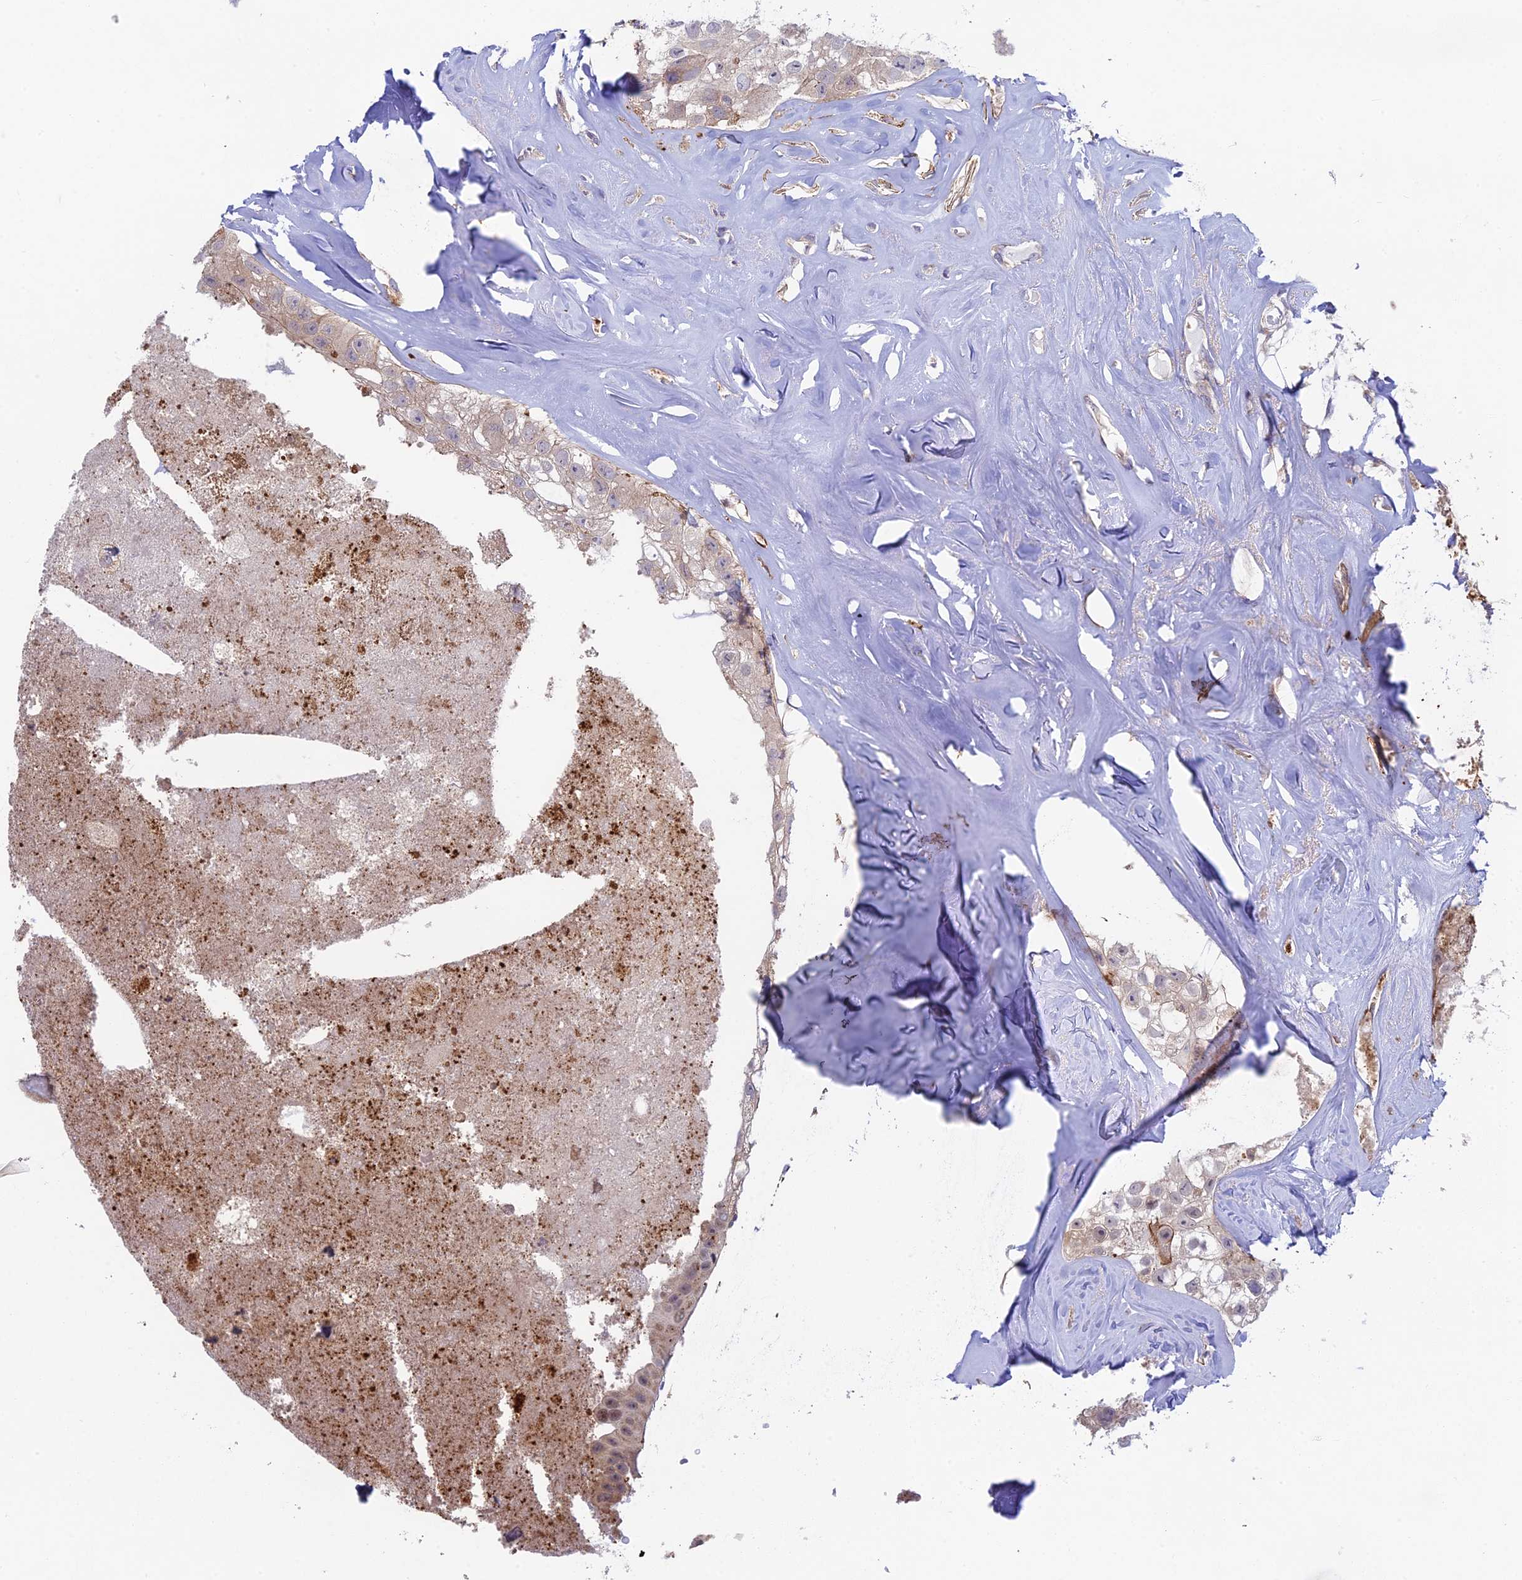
{"staining": {"intensity": "strong", "quantity": "25%-75%", "location": "cytoplasmic/membranous"}, "tissue": "head and neck cancer", "cell_type": "Tumor cells", "image_type": "cancer", "snomed": [{"axis": "morphology", "description": "Adenocarcinoma, NOS"}, {"axis": "morphology", "description": "Adenocarcinoma, metastatic, NOS"}, {"axis": "topography", "description": "Head-Neck"}], "caption": "This image displays IHC staining of head and neck cancer (metastatic adenocarcinoma), with high strong cytoplasmic/membranous staining in approximately 25%-75% of tumor cells.", "gene": "INCA1", "patient": {"sex": "male", "age": 75}}